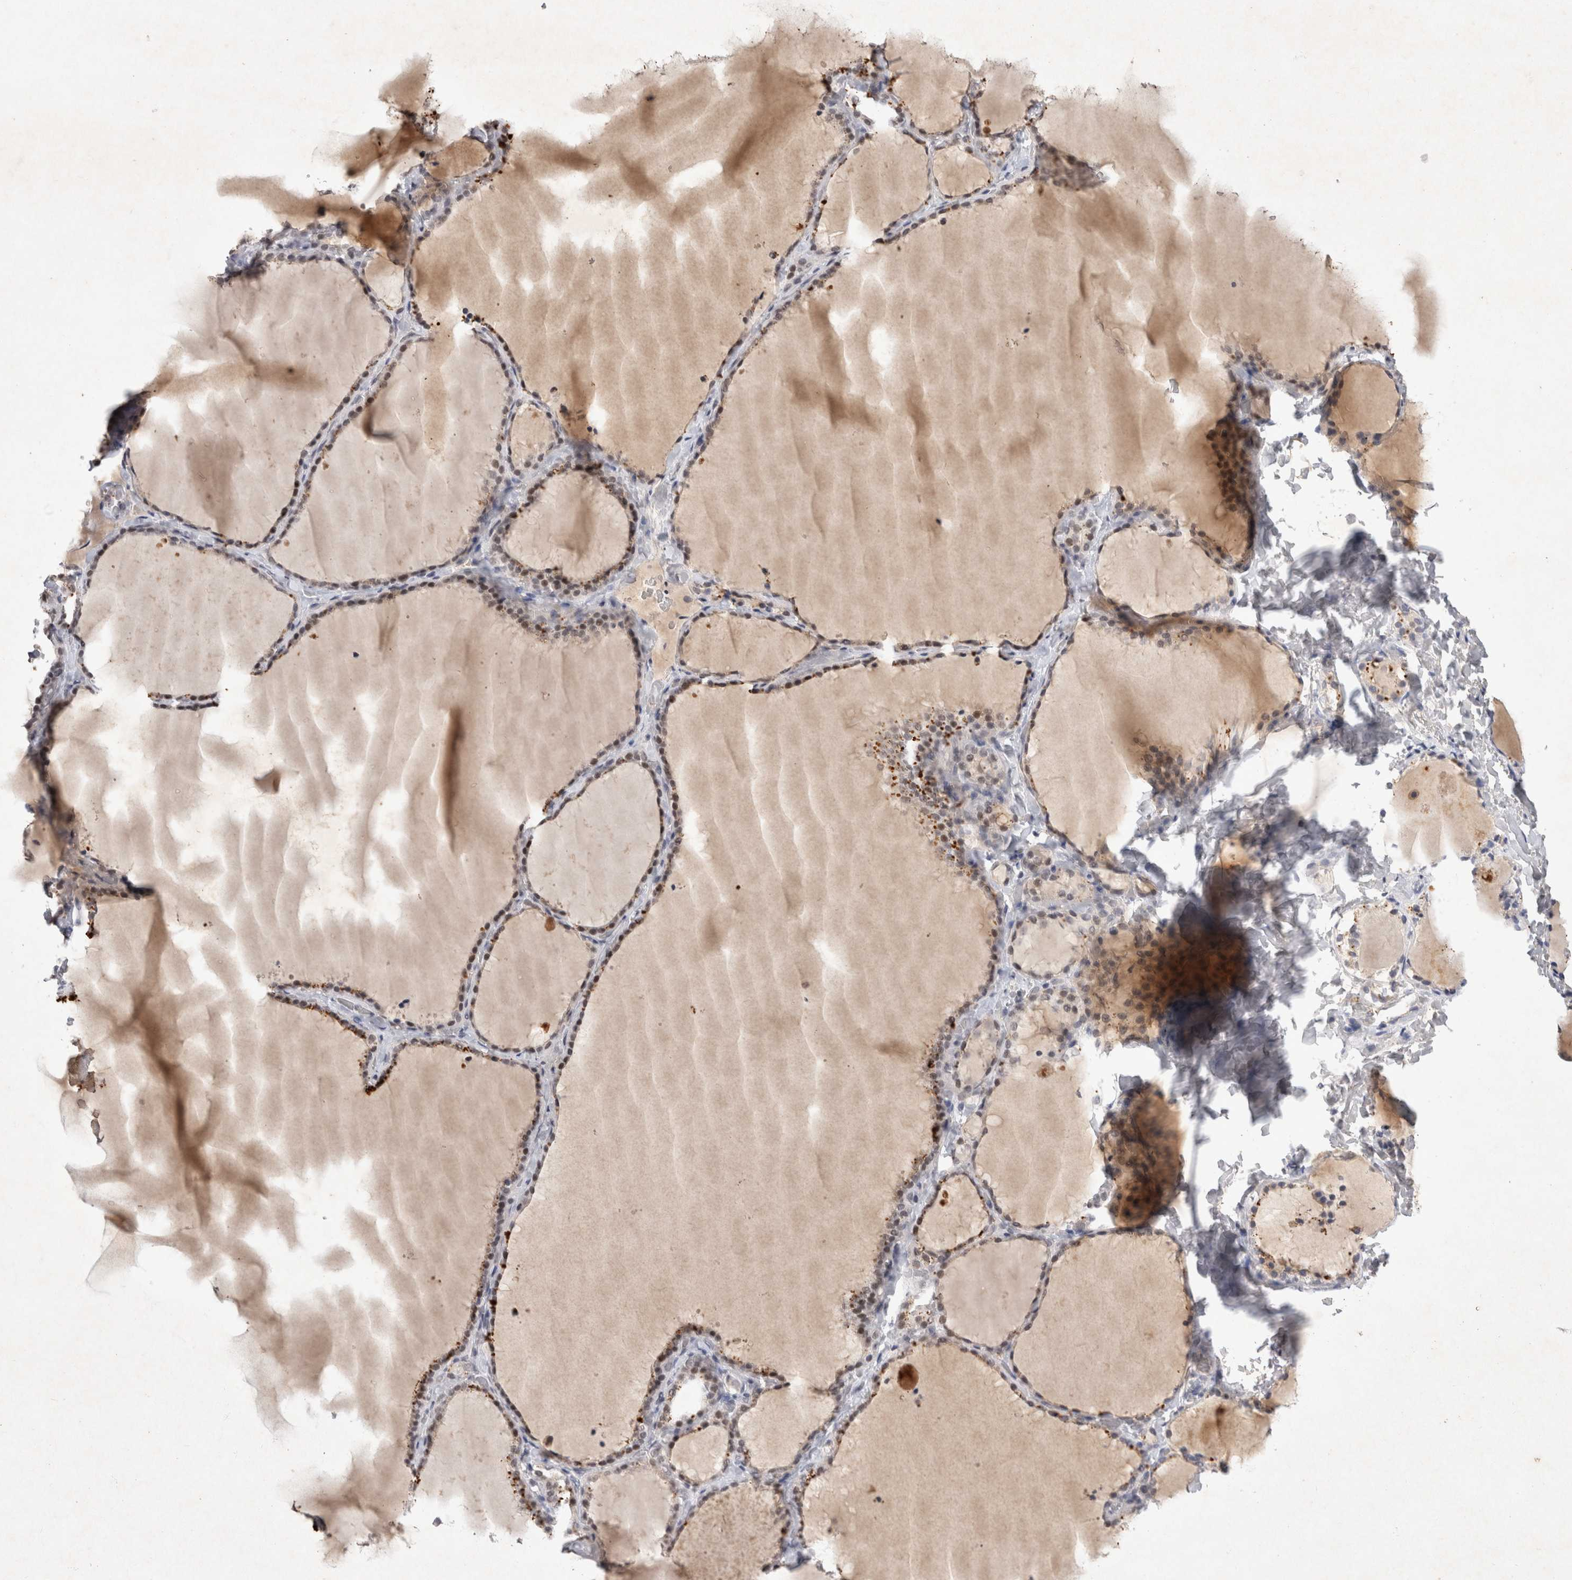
{"staining": {"intensity": "weak", "quantity": "25%-75%", "location": "cytoplasmic/membranous,nuclear"}, "tissue": "thyroid gland", "cell_type": "Glandular cells", "image_type": "normal", "snomed": [{"axis": "morphology", "description": "Normal tissue, NOS"}, {"axis": "topography", "description": "Thyroid gland"}], "caption": "Immunohistochemistry (IHC) of benign thyroid gland exhibits low levels of weak cytoplasmic/membranous,nuclear expression in about 25%-75% of glandular cells. (DAB (3,3'-diaminobenzidine) IHC, brown staining for protein, blue staining for nuclei).", "gene": "XRCC5", "patient": {"sex": "female", "age": 22}}